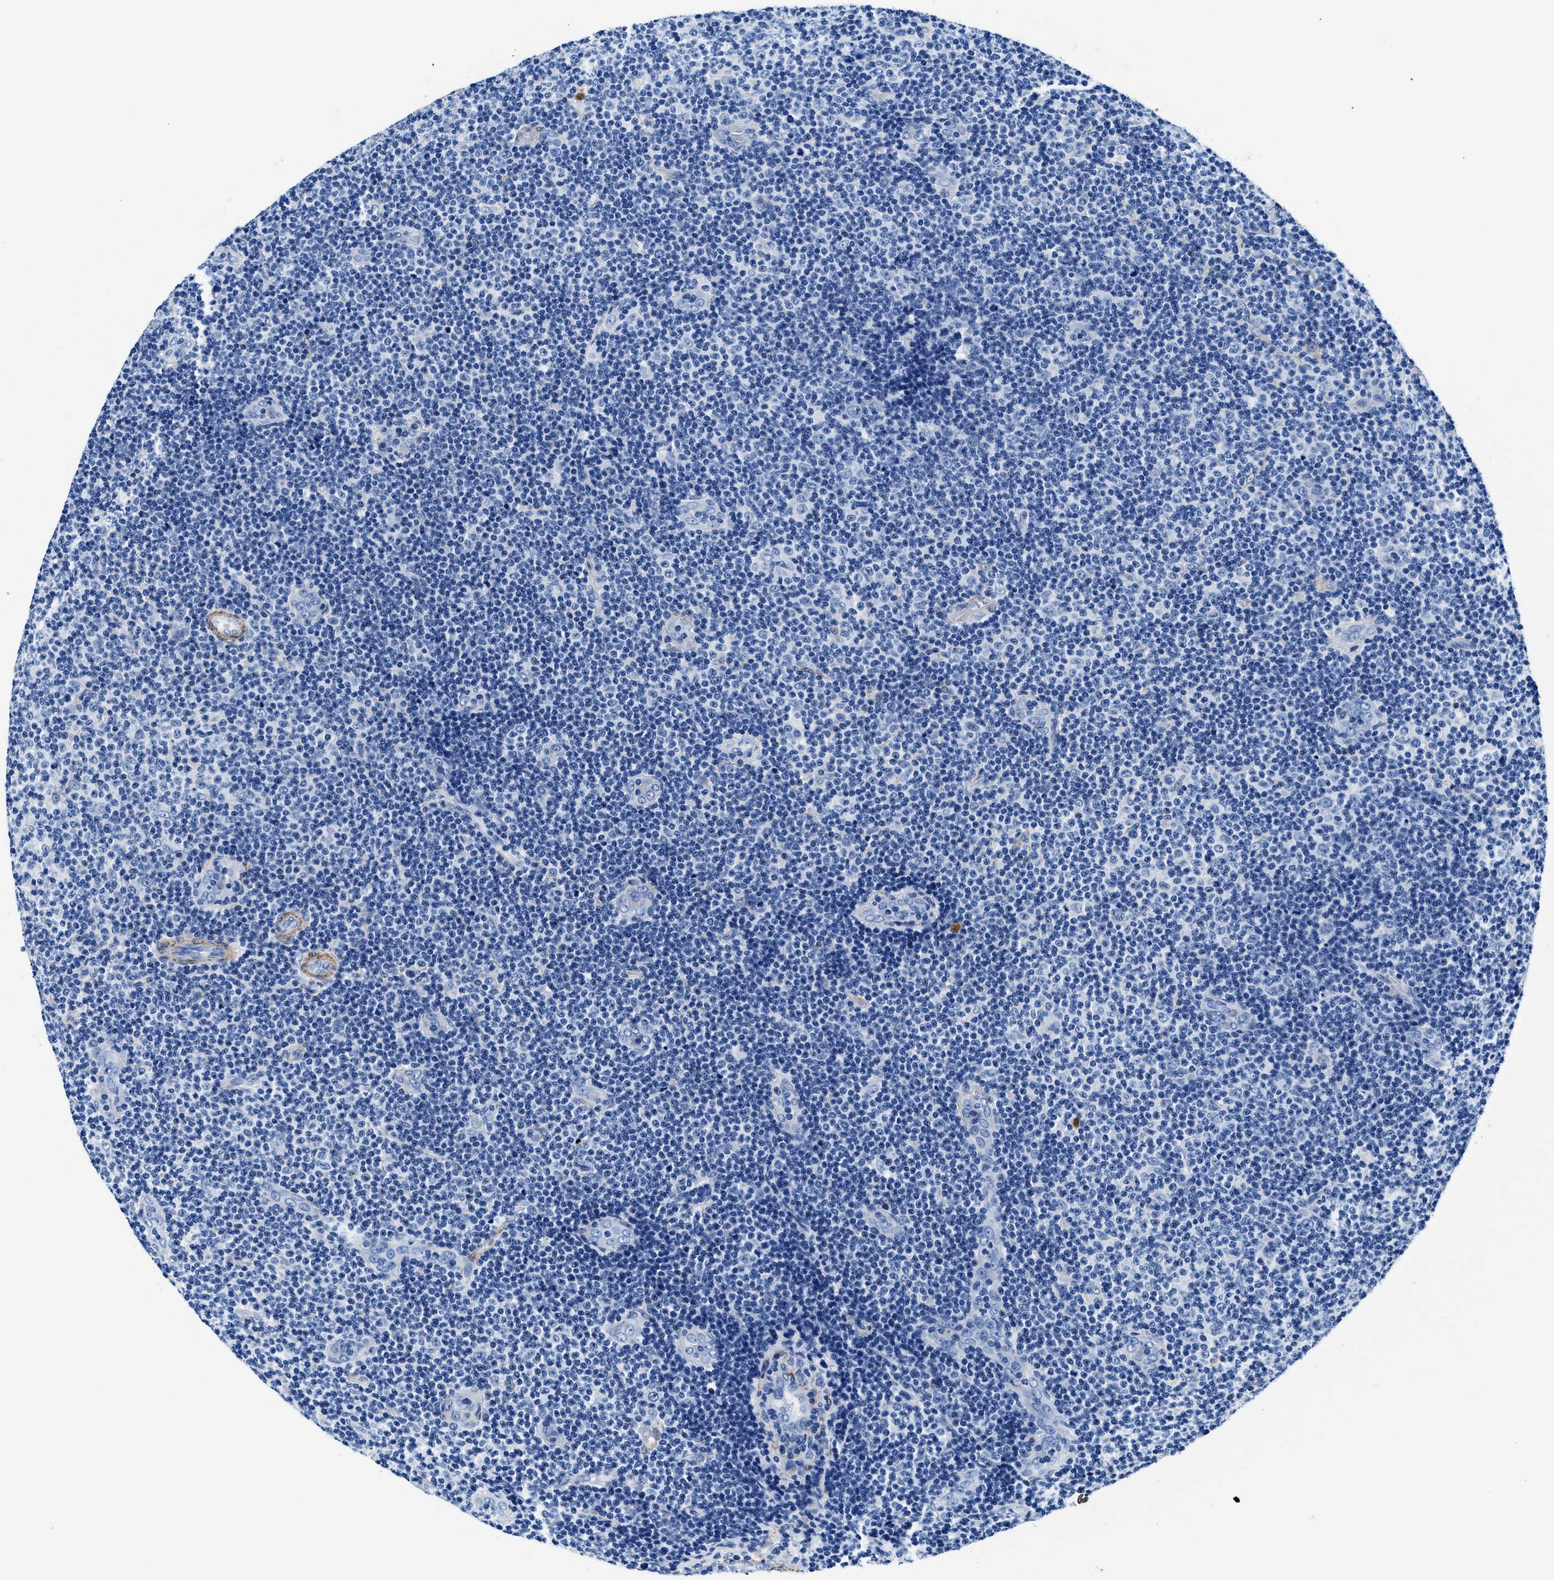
{"staining": {"intensity": "negative", "quantity": "none", "location": "none"}, "tissue": "lymphoma", "cell_type": "Tumor cells", "image_type": "cancer", "snomed": [{"axis": "morphology", "description": "Malignant lymphoma, non-Hodgkin's type, Low grade"}, {"axis": "topography", "description": "Lymph node"}], "caption": "Malignant lymphoma, non-Hodgkin's type (low-grade) was stained to show a protein in brown. There is no significant positivity in tumor cells.", "gene": "TEX261", "patient": {"sex": "male", "age": 83}}